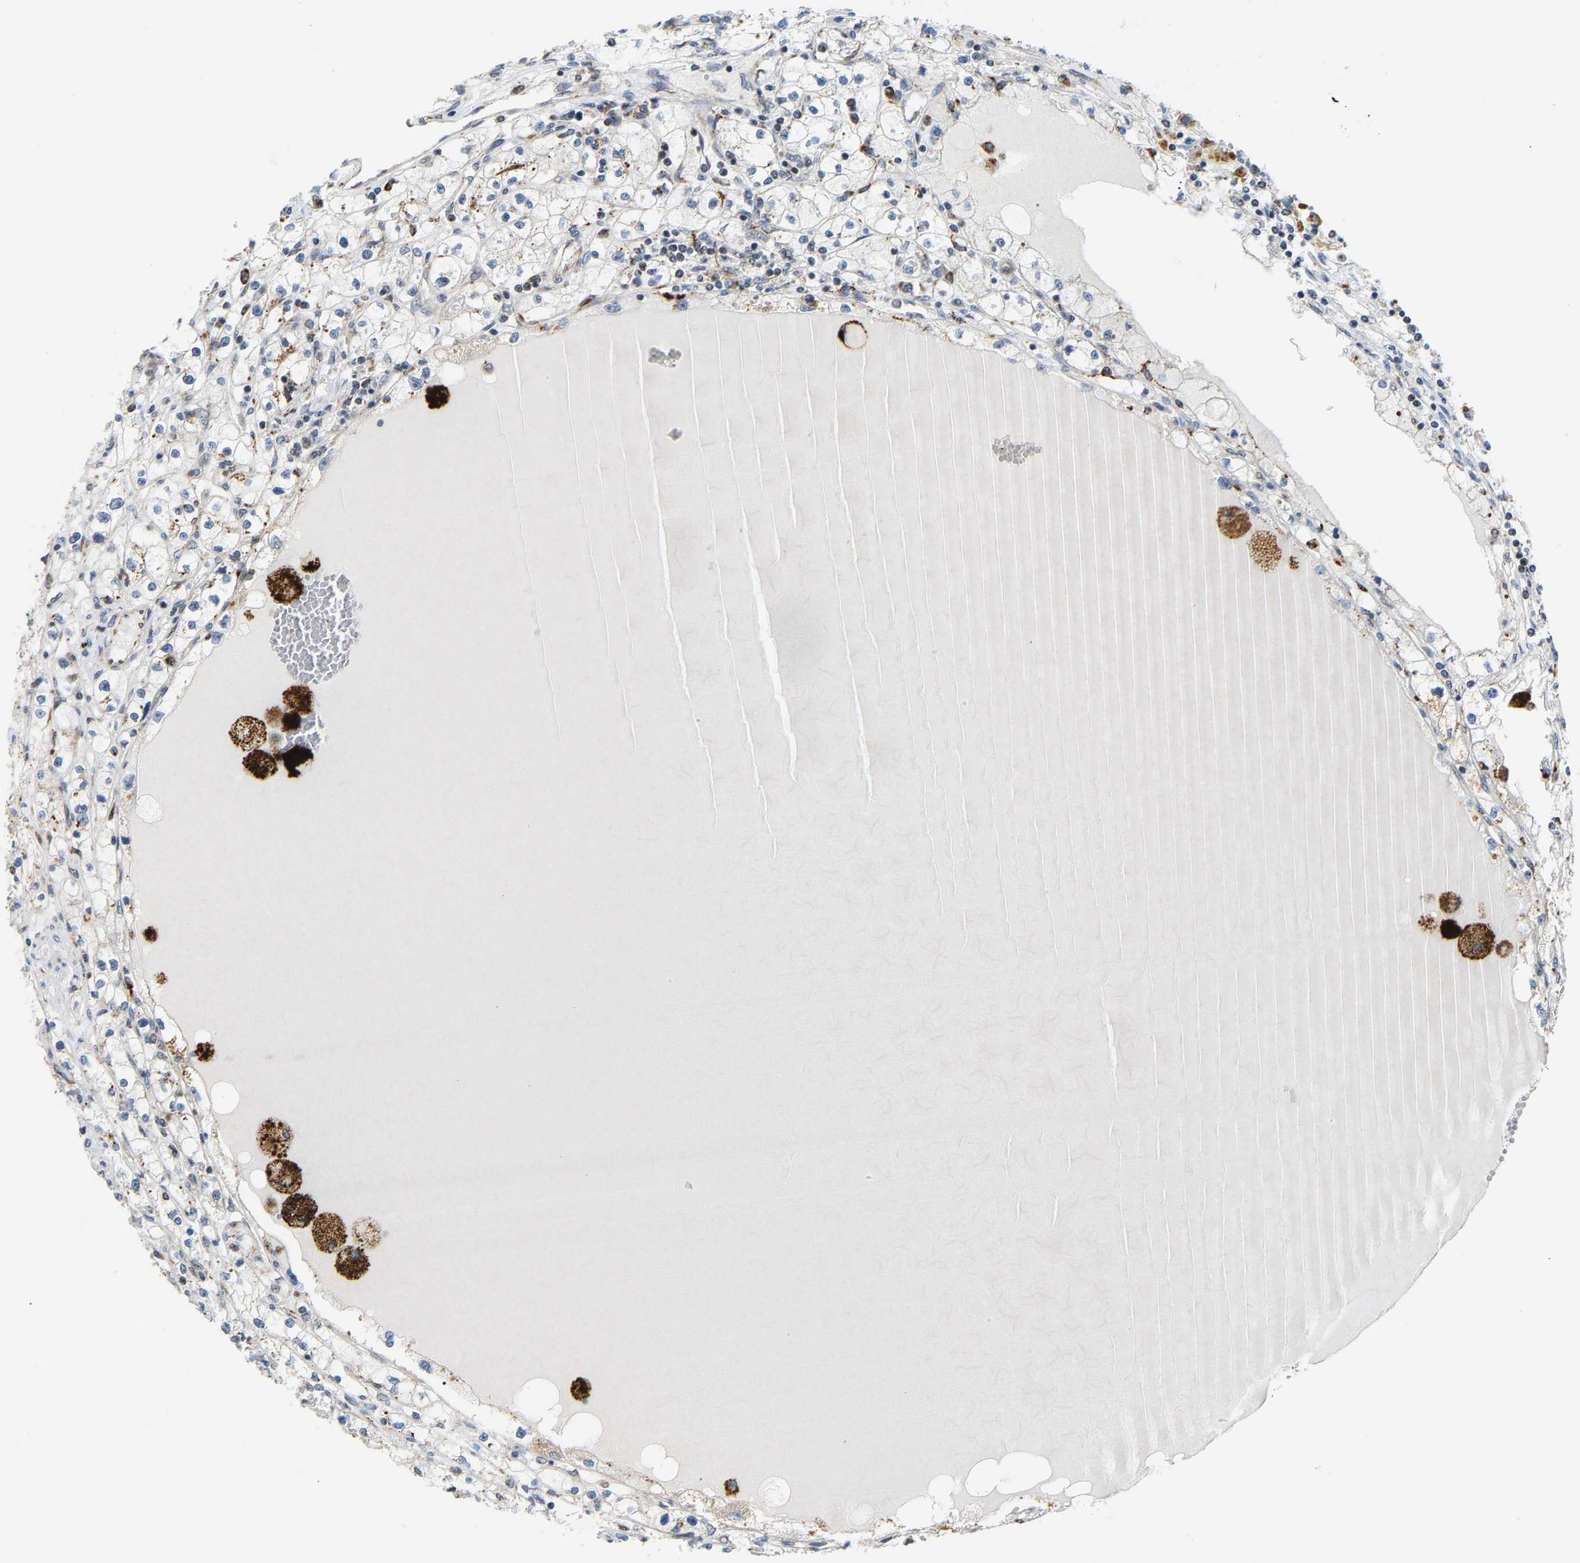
{"staining": {"intensity": "negative", "quantity": "none", "location": "none"}, "tissue": "renal cancer", "cell_type": "Tumor cells", "image_type": "cancer", "snomed": [{"axis": "morphology", "description": "Adenocarcinoma, NOS"}, {"axis": "topography", "description": "Kidney"}], "caption": "There is no significant positivity in tumor cells of renal cancer. The staining was performed using DAB to visualize the protein expression in brown, while the nuclei were stained in blue with hematoxylin (Magnification: 20x).", "gene": "GIMAP7", "patient": {"sex": "male", "age": 56}}